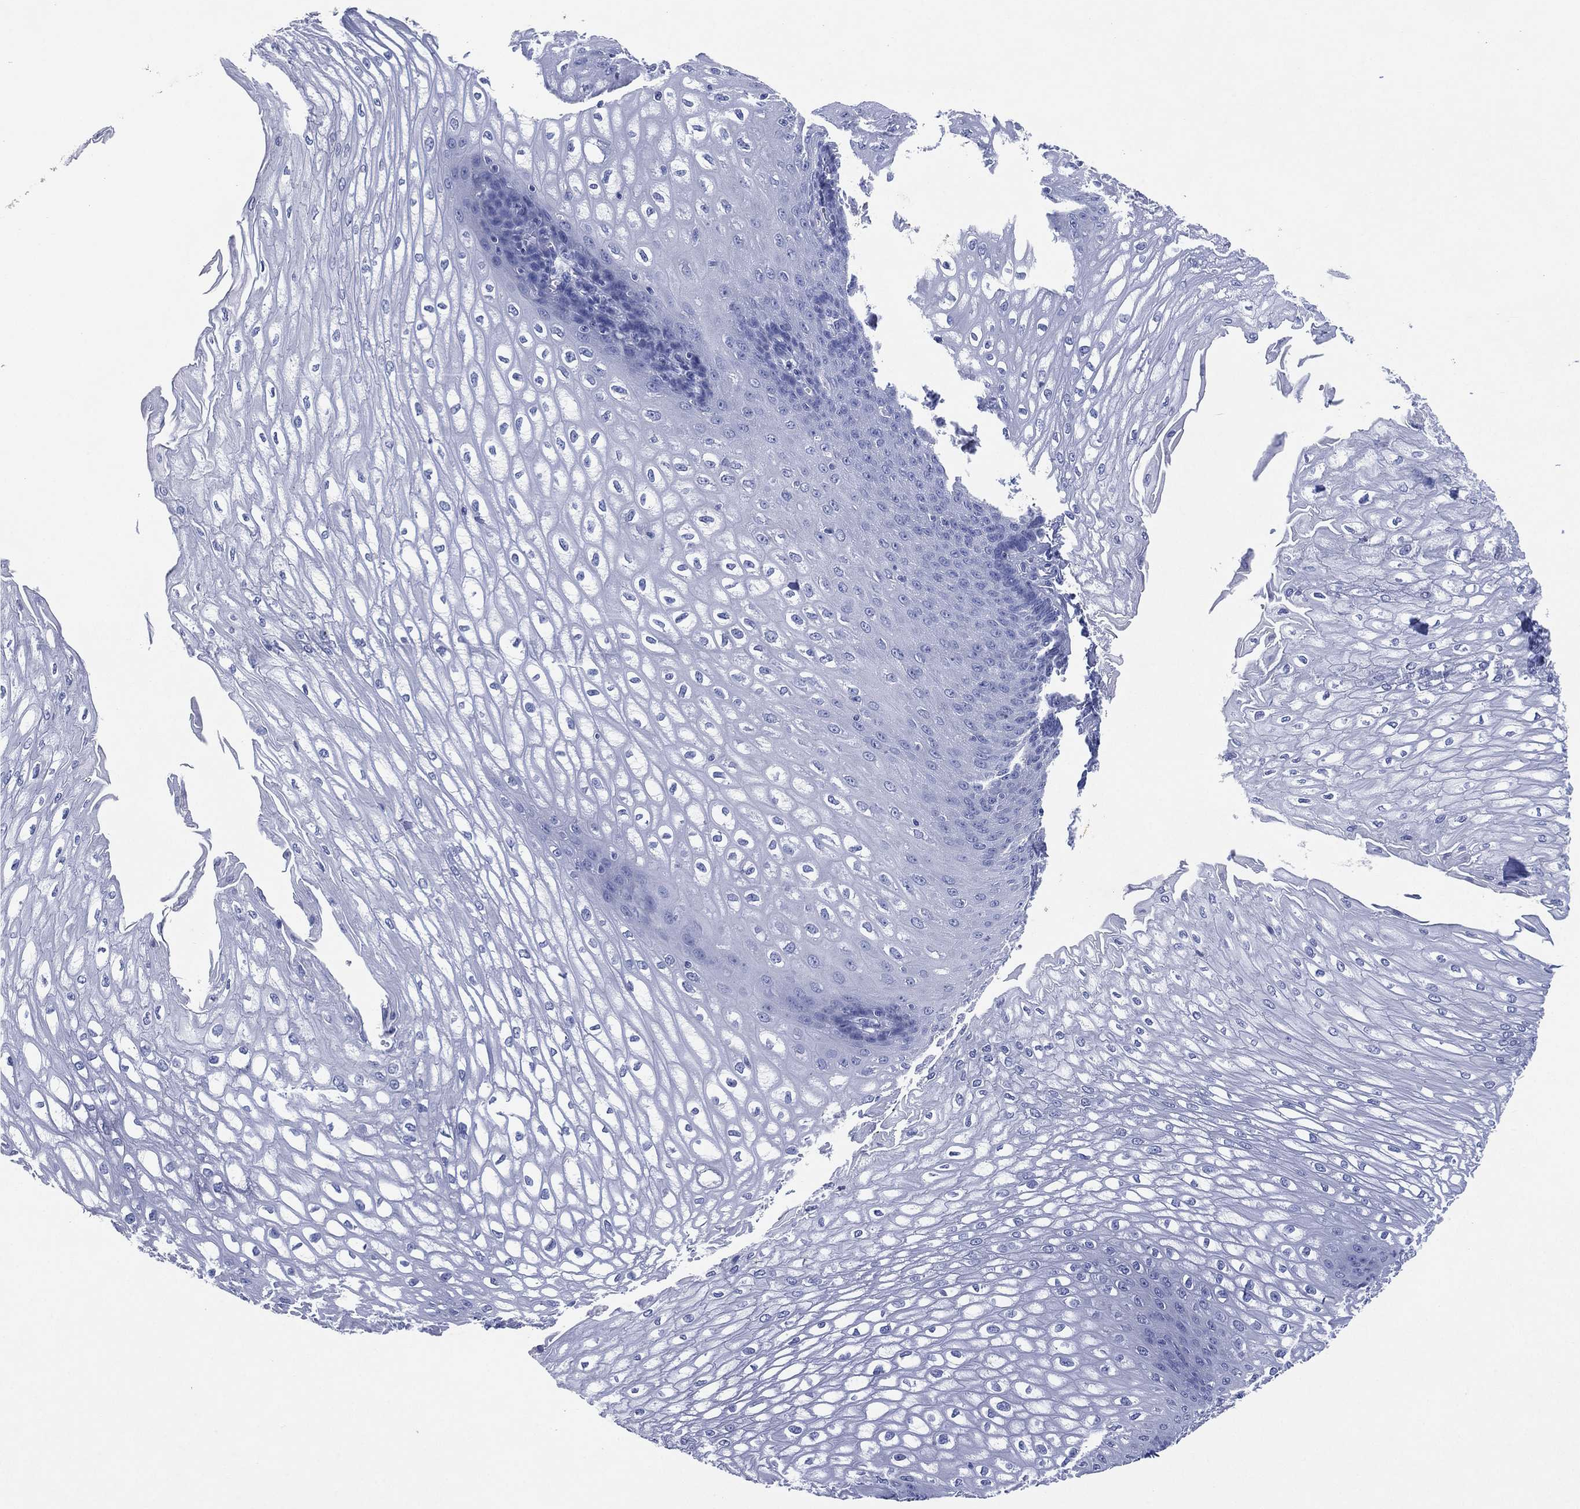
{"staining": {"intensity": "negative", "quantity": "none", "location": "none"}, "tissue": "esophagus", "cell_type": "Squamous epithelial cells", "image_type": "normal", "snomed": [{"axis": "morphology", "description": "Normal tissue, NOS"}, {"axis": "topography", "description": "Esophagus"}], "caption": "This is a micrograph of immunohistochemistry (IHC) staining of normal esophagus, which shows no expression in squamous epithelial cells.", "gene": "CHRNA3", "patient": {"sex": "male", "age": 58}}